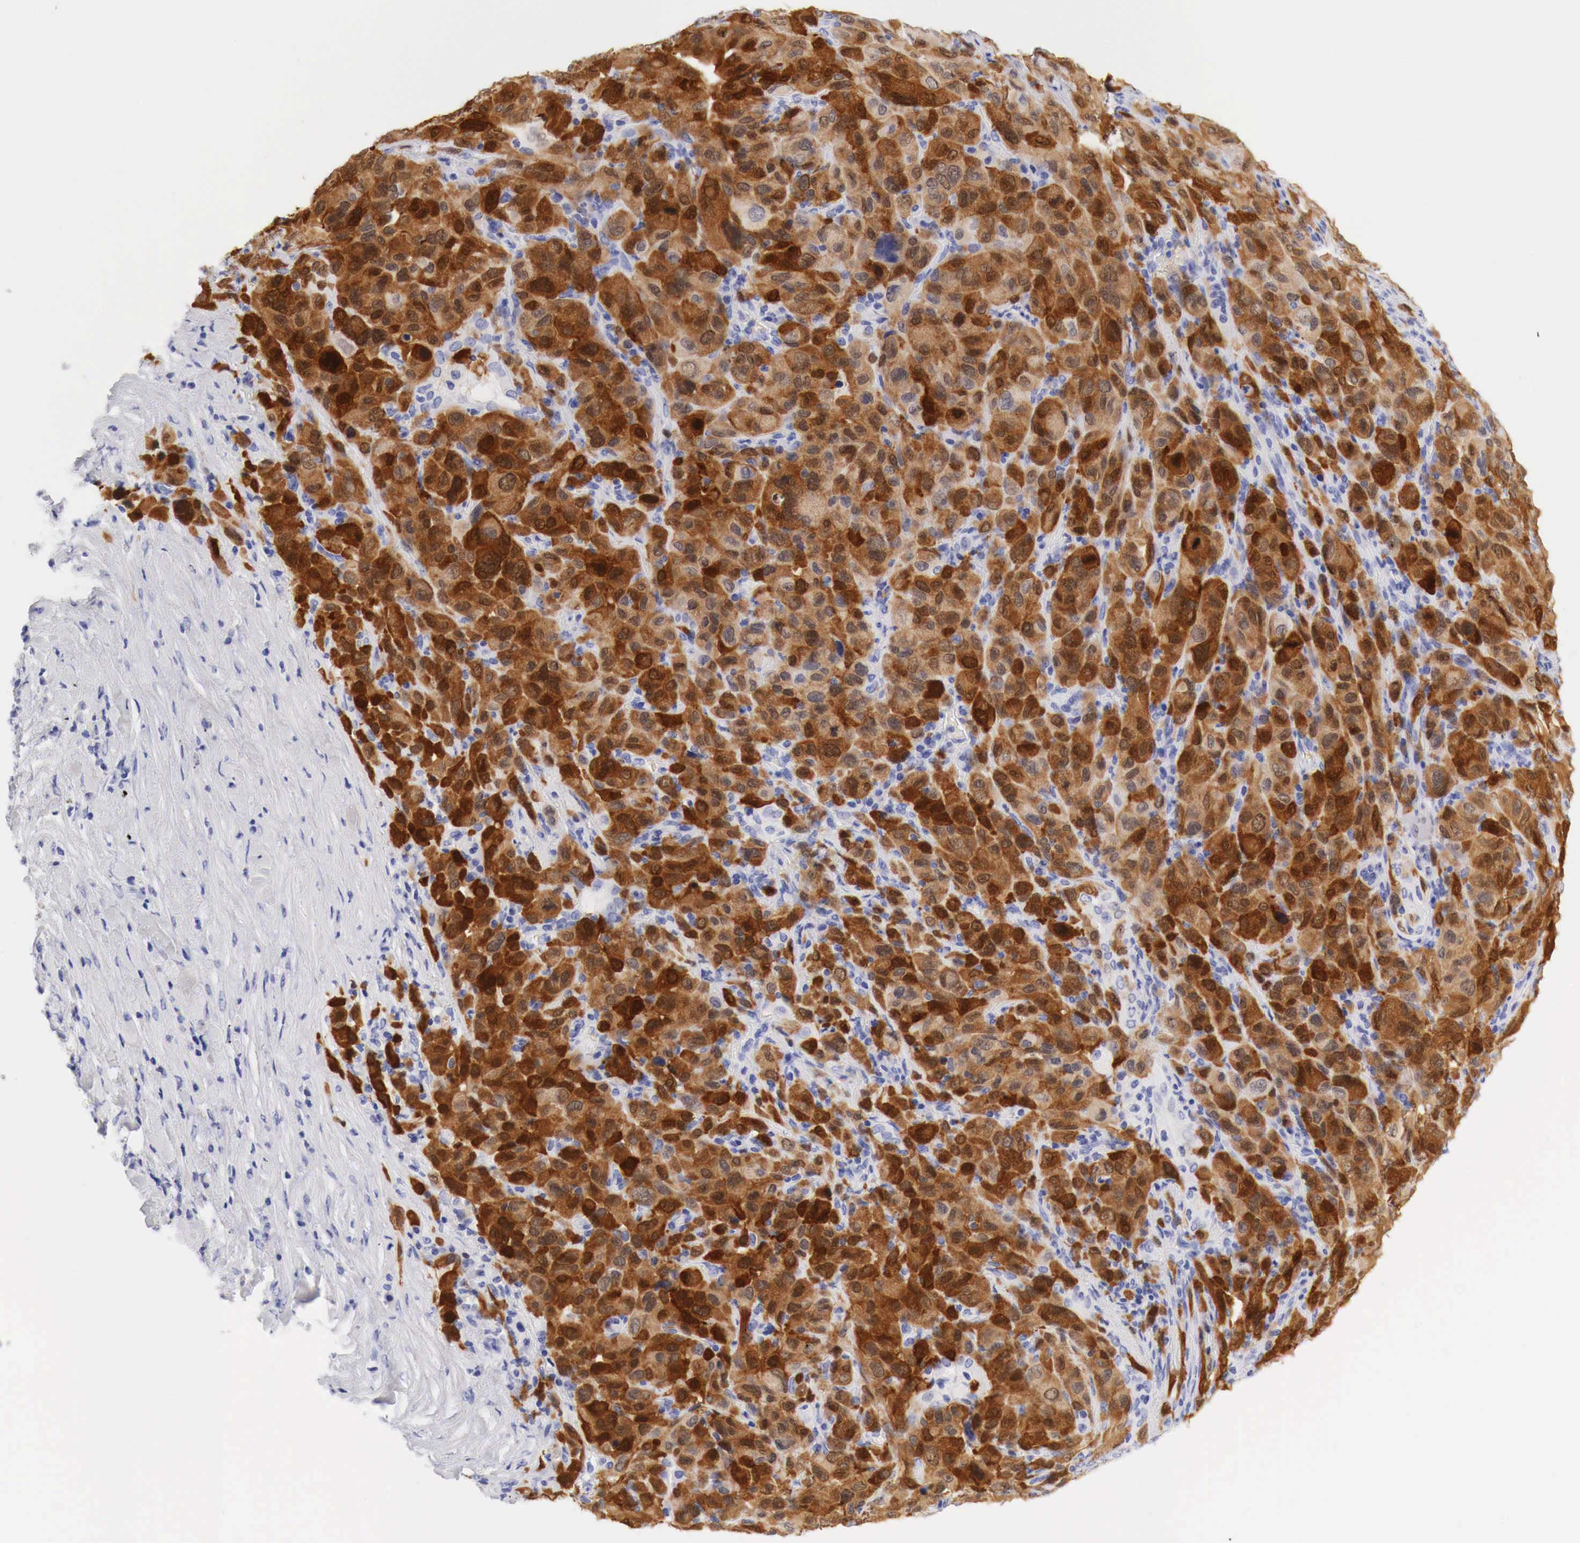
{"staining": {"intensity": "strong", "quantity": ">75%", "location": "cytoplasmic/membranous"}, "tissue": "melanoma", "cell_type": "Tumor cells", "image_type": "cancer", "snomed": [{"axis": "morphology", "description": "Malignant melanoma, Metastatic site"}, {"axis": "topography", "description": "Skin"}], "caption": "Melanoma stained with DAB (3,3'-diaminobenzidine) IHC displays high levels of strong cytoplasmic/membranous positivity in approximately >75% of tumor cells. The staining is performed using DAB (3,3'-diaminobenzidine) brown chromogen to label protein expression. The nuclei are counter-stained blue using hematoxylin.", "gene": "CDKN2A", "patient": {"sex": "male", "age": 32}}